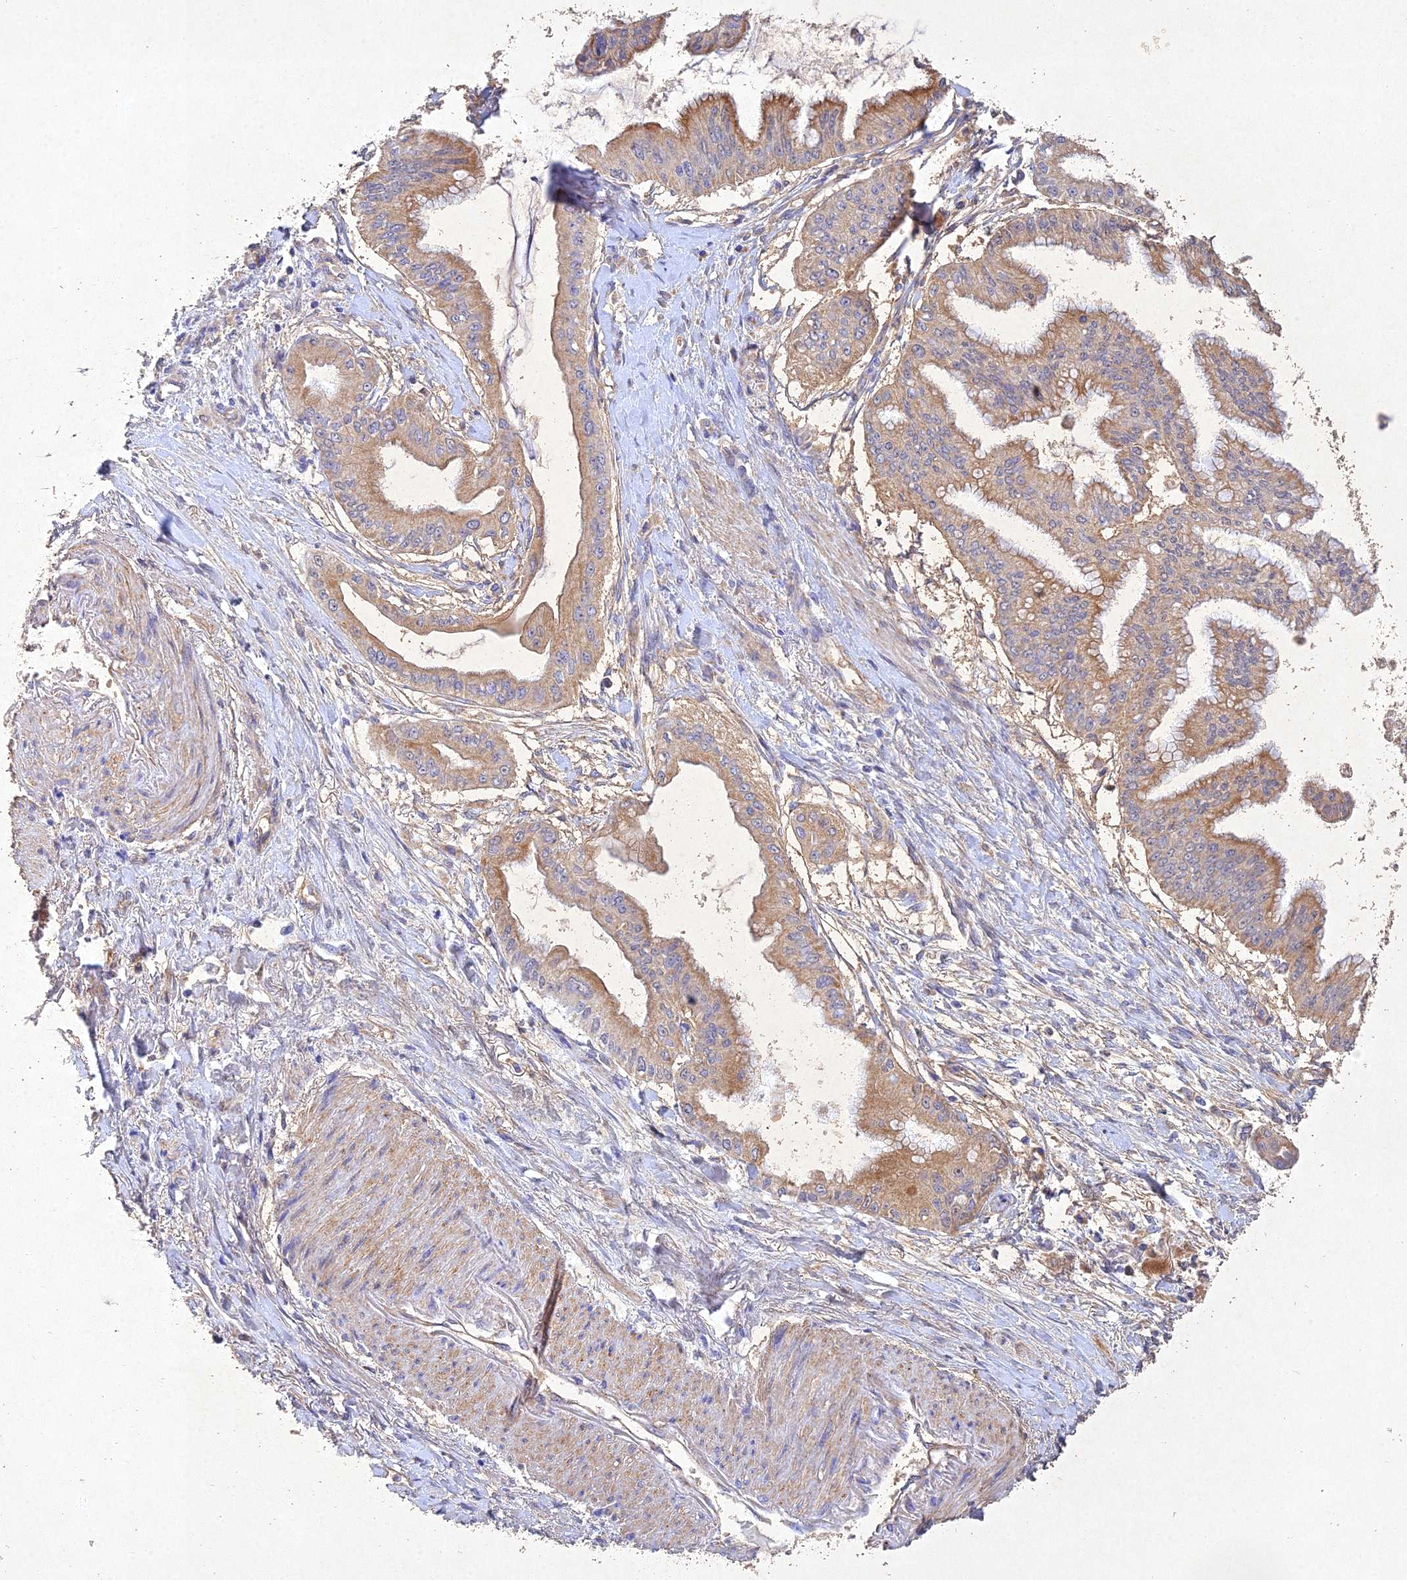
{"staining": {"intensity": "moderate", "quantity": ">75%", "location": "cytoplasmic/membranous"}, "tissue": "pancreatic cancer", "cell_type": "Tumor cells", "image_type": "cancer", "snomed": [{"axis": "morphology", "description": "Adenocarcinoma, NOS"}, {"axis": "topography", "description": "Pancreas"}], "caption": "High-power microscopy captured an immunohistochemistry (IHC) image of pancreatic cancer (adenocarcinoma), revealing moderate cytoplasmic/membranous positivity in about >75% of tumor cells.", "gene": "NDUFV1", "patient": {"sex": "male", "age": 46}}